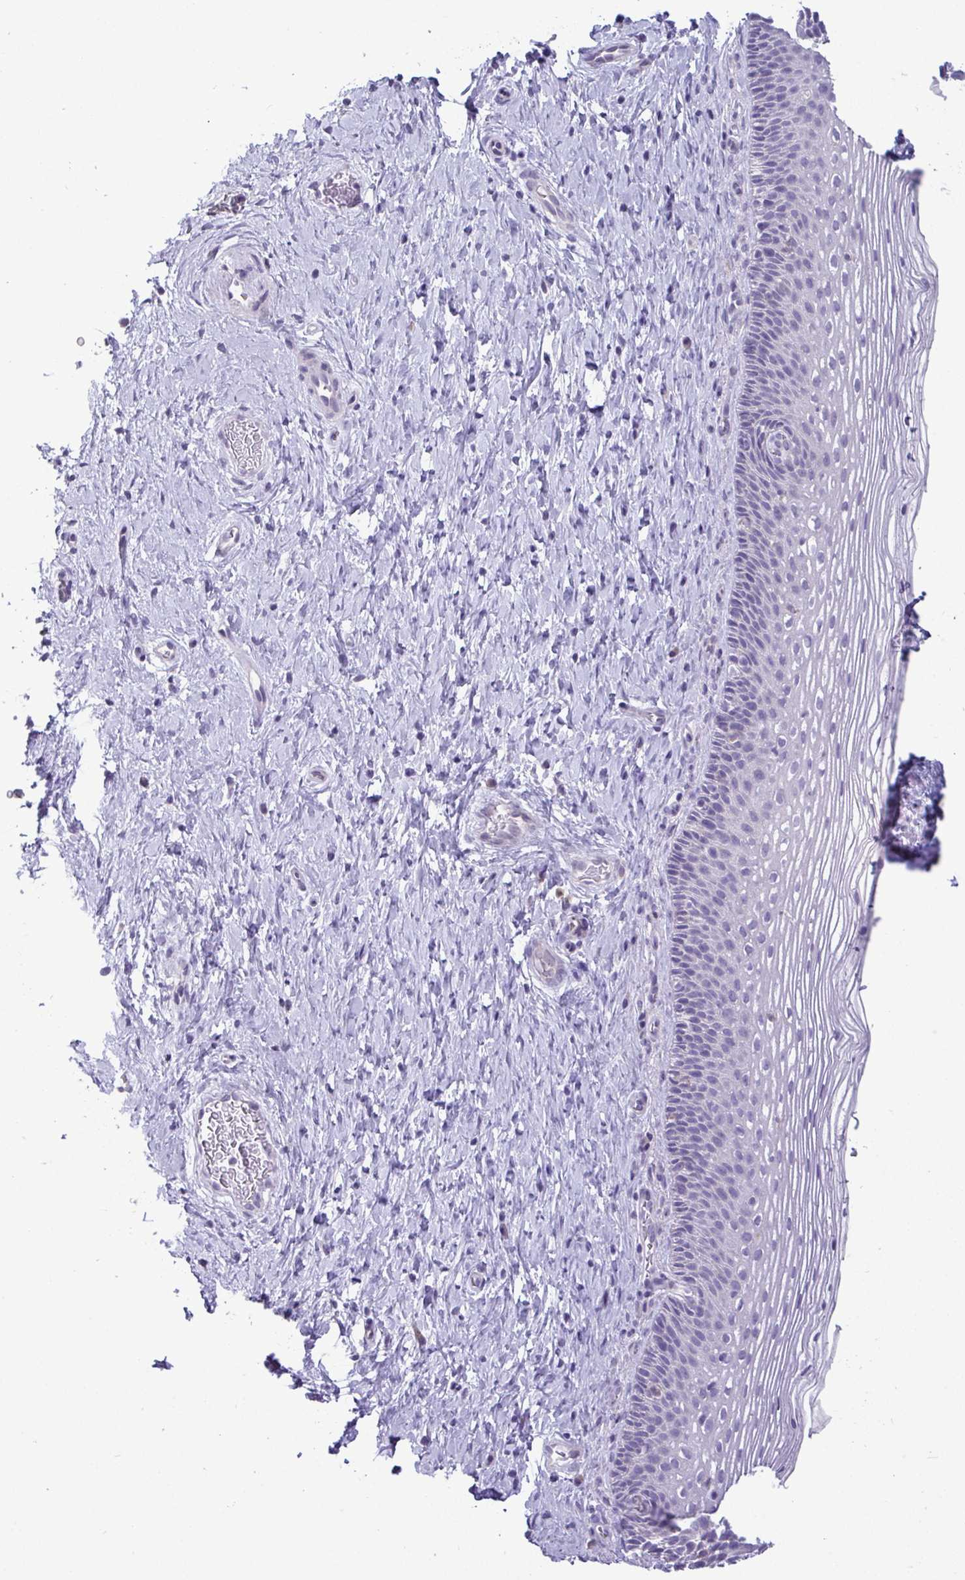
{"staining": {"intensity": "negative", "quantity": "none", "location": "none"}, "tissue": "cervix", "cell_type": "Glandular cells", "image_type": "normal", "snomed": [{"axis": "morphology", "description": "Normal tissue, NOS"}, {"axis": "topography", "description": "Cervix"}], "caption": "The histopathology image displays no staining of glandular cells in normal cervix.", "gene": "C4orf33", "patient": {"sex": "female", "age": 34}}